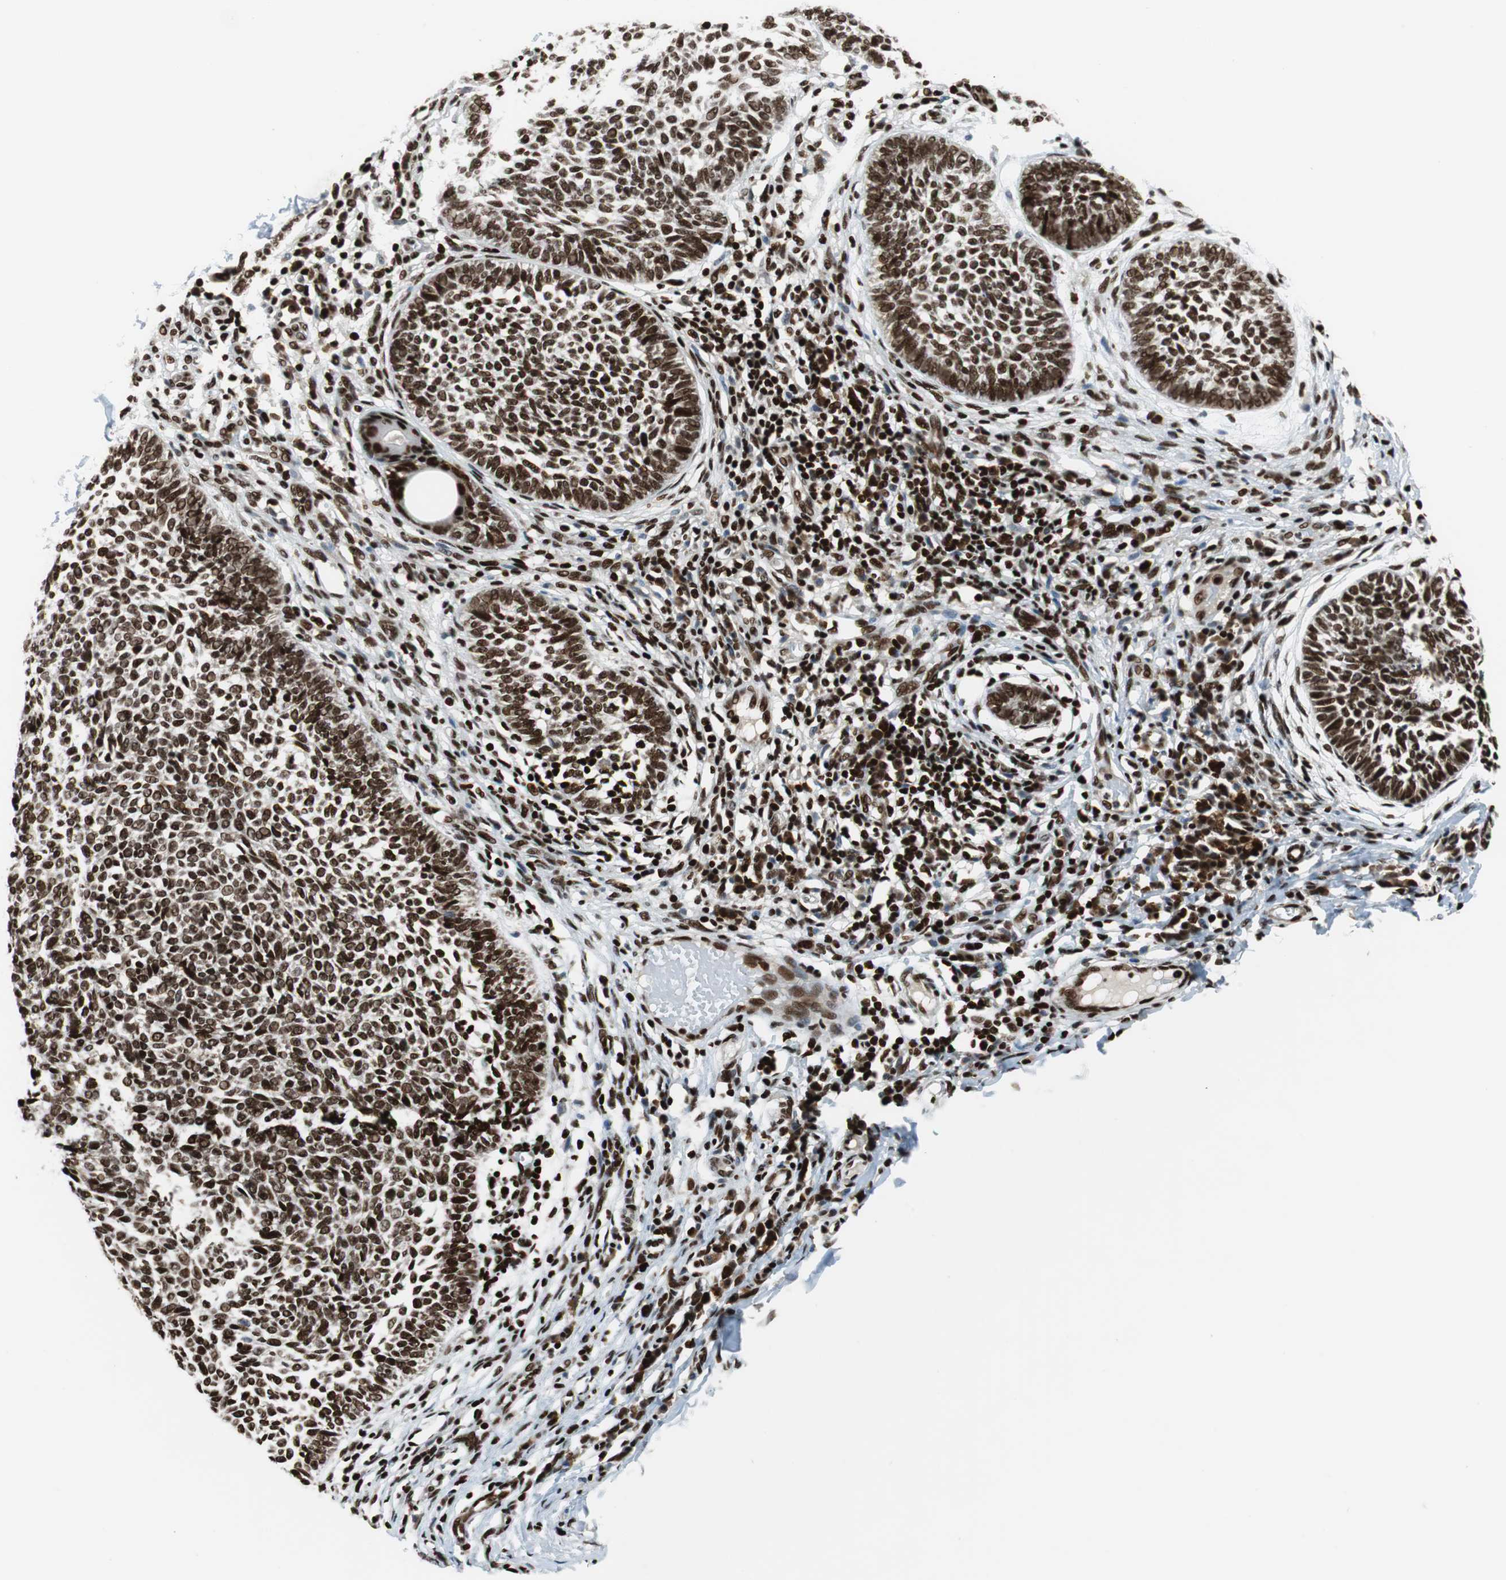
{"staining": {"intensity": "strong", "quantity": ">75%", "location": "nuclear"}, "tissue": "skin cancer", "cell_type": "Tumor cells", "image_type": "cancer", "snomed": [{"axis": "morphology", "description": "Normal tissue, NOS"}, {"axis": "morphology", "description": "Basal cell carcinoma"}, {"axis": "topography", "description": "Skin"}], "caption": "Skin cancer (basal cell carcinoma) stained for a protein exhibits strong nuclear positivity in tumor cells.", "gene": "HDAC1", "patient": {"sex": "male", "age": 87}}